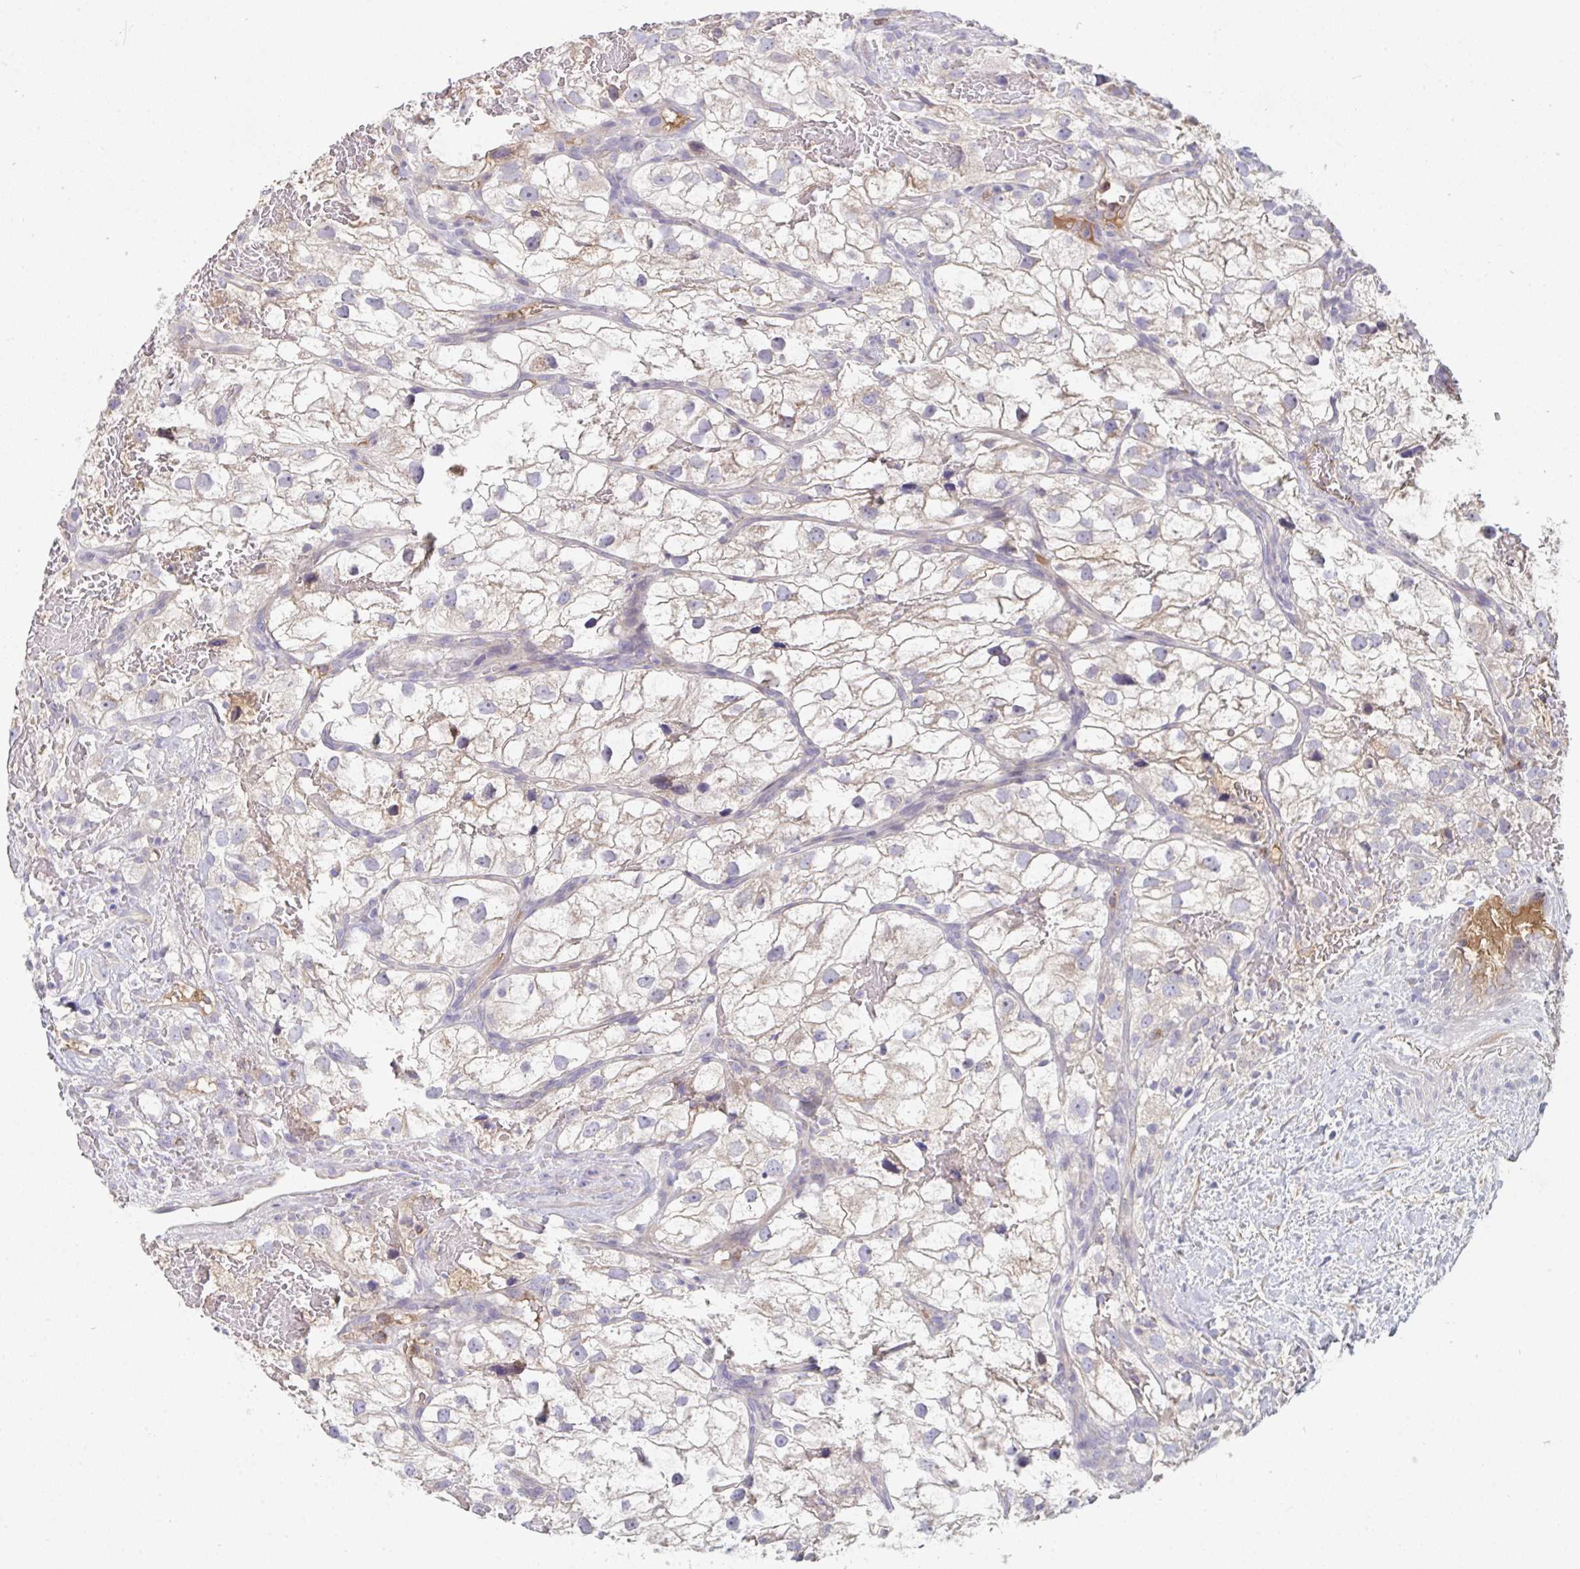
{"staining": {"intensity": "negative", "quantity": "none", "location": "none"}, "tissue": "renal cancer", "cell_type": "Tumor cells", "image_type": "cancer", "snomed": [{"axis": "morphology", "description": "Adenocarcinoma, NOS"}, {"axis": "topography", "description": "Kidney"}], "caption": "Micrograph shows no significant protein staining in tumor cells of renal cancer.", "gene": "HGFAC", "patient": {"sex": "male", "age": 59}}